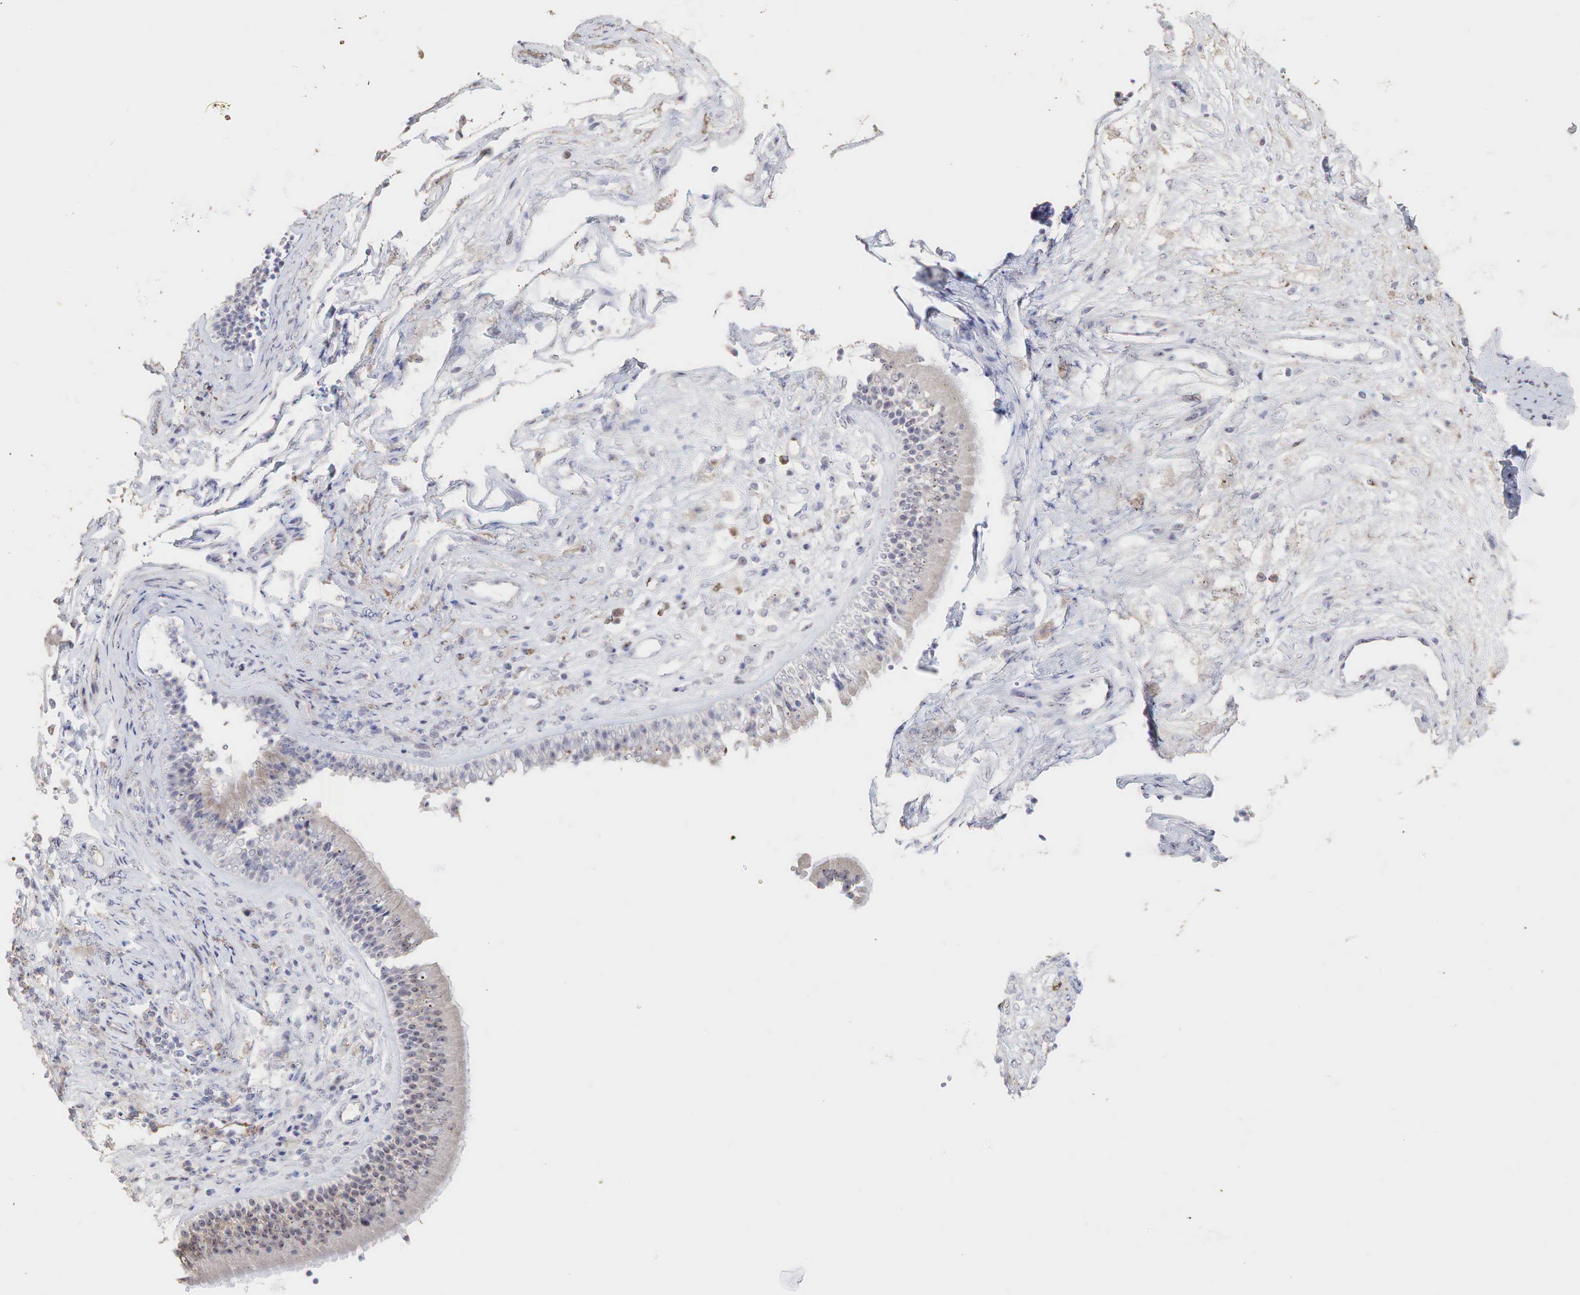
{"staining": {"intensity": "moderate", "quantity": ">75%", "location": "nuclear"}, "tissue": "nasopharynx", "cell_type": "Respiratory epithelial cells", "image_type": "normal", "snomed": [{"axis": "morphology", "description": "Normal tissue, NOS"}, {"axis": "topography", "description": "Nasopharynx"}], "caption": "Nasopharynx stained with IHC displays moderate nuclear positivity in approximately >75% of respiratory epithelial cells. (brown staining indicates protein expression, while blue staining denotes nuclei).", "gene": "DKC1", "patient": {"sex": "male", "age": 63}}